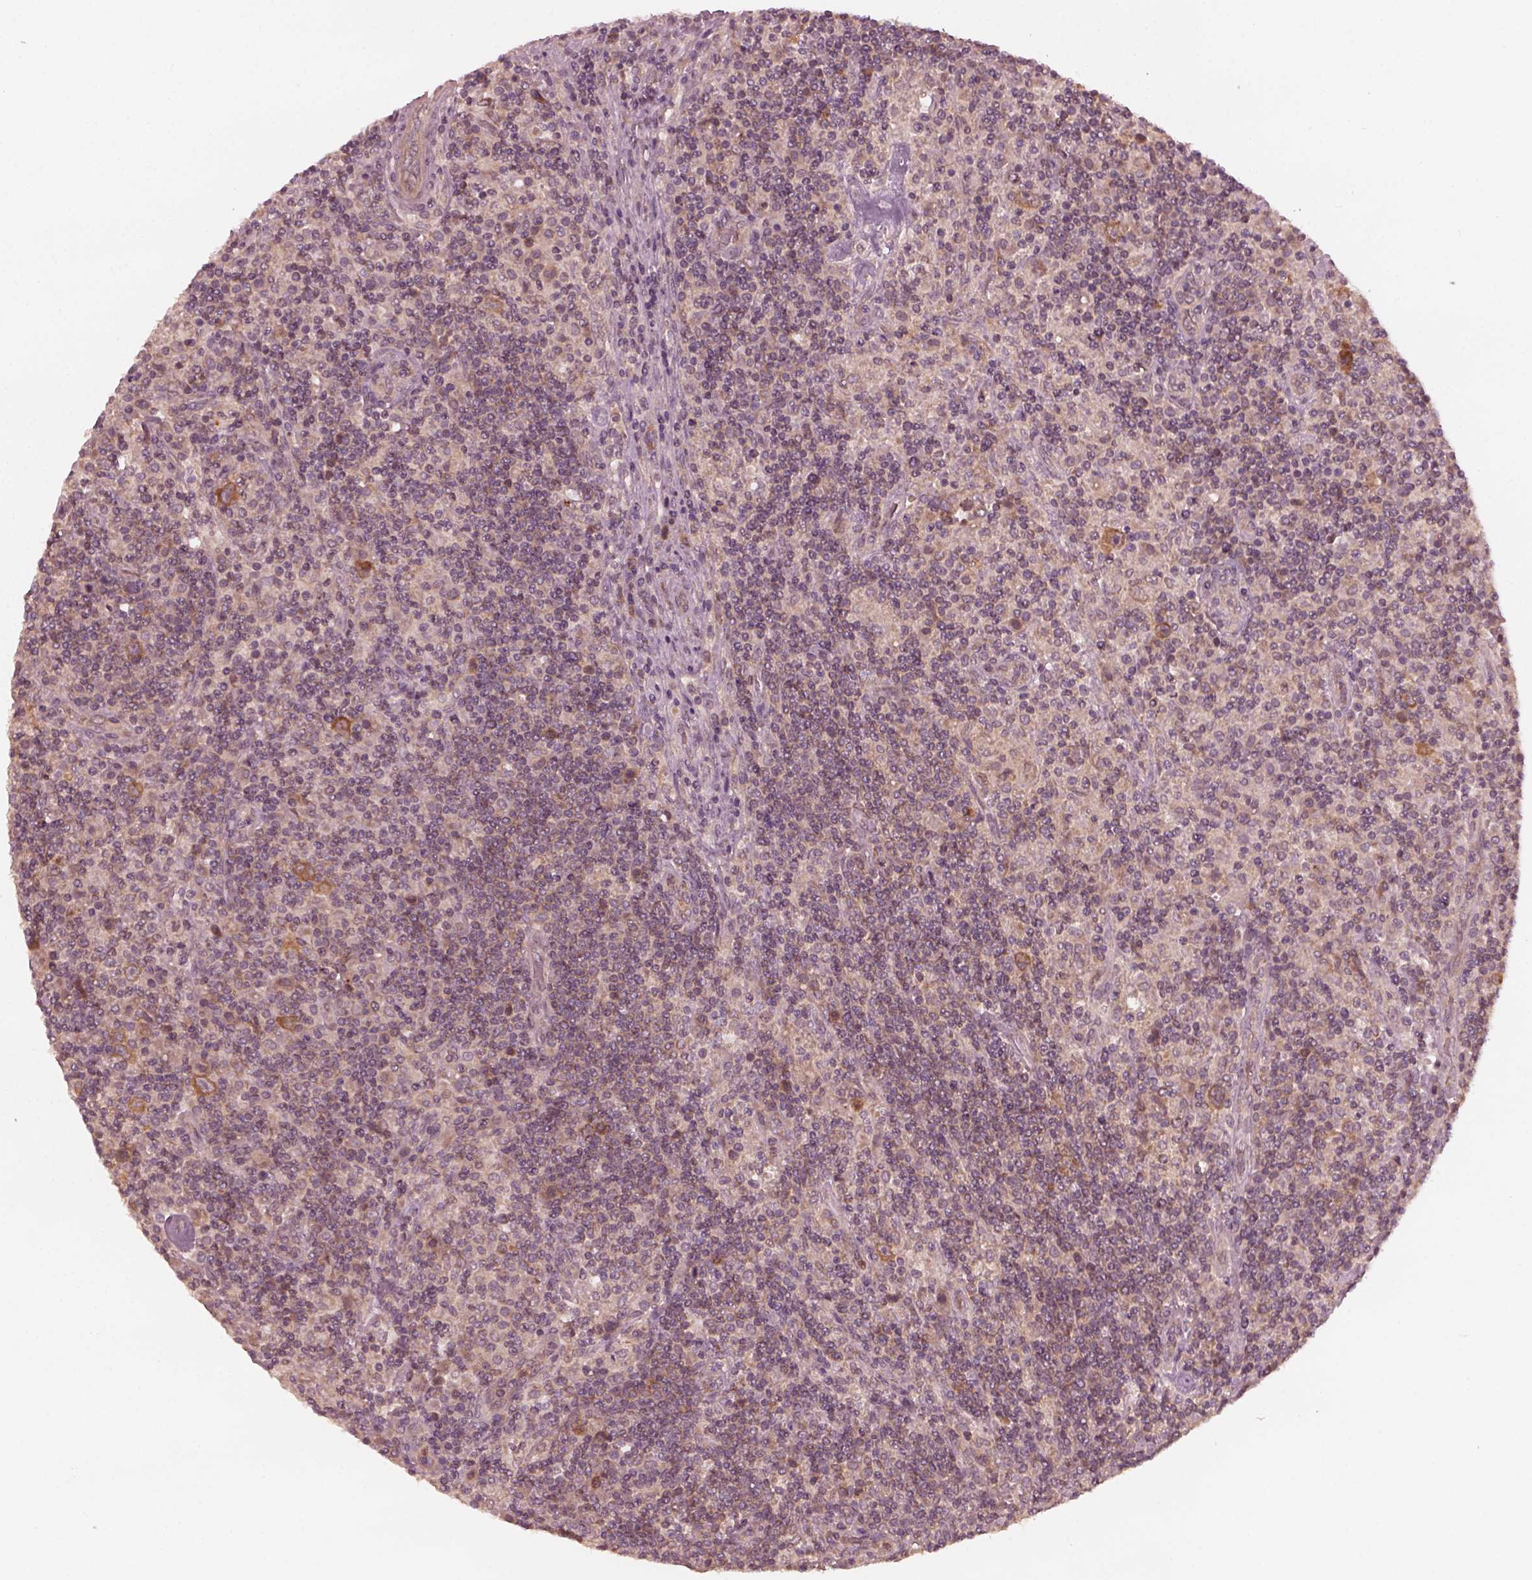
{"staining": {"intensity": "weak", "quantity": "25%-75%", "location": "cytoplasmic/membranous"}, "tissue": "lymphoma", "cell_type": "Tumor cells", "image_type": "cancer", "snomed": [{"axis": "morphology", "description": "Hodgkin's disease, NOS"}, {"axis": "topography", "description": "Lymph node"}], "caption": "Weak cytoplasmic/membranous protein expression is identified in about 25%-75% of tumor cells in lymphoma. (Stains: DAB in brown, nuclei in blue, Microscopy: brightfield microscopy at high magnification).", "gene": "FAF2", "patient": {"sex": "male", "age": 70}}